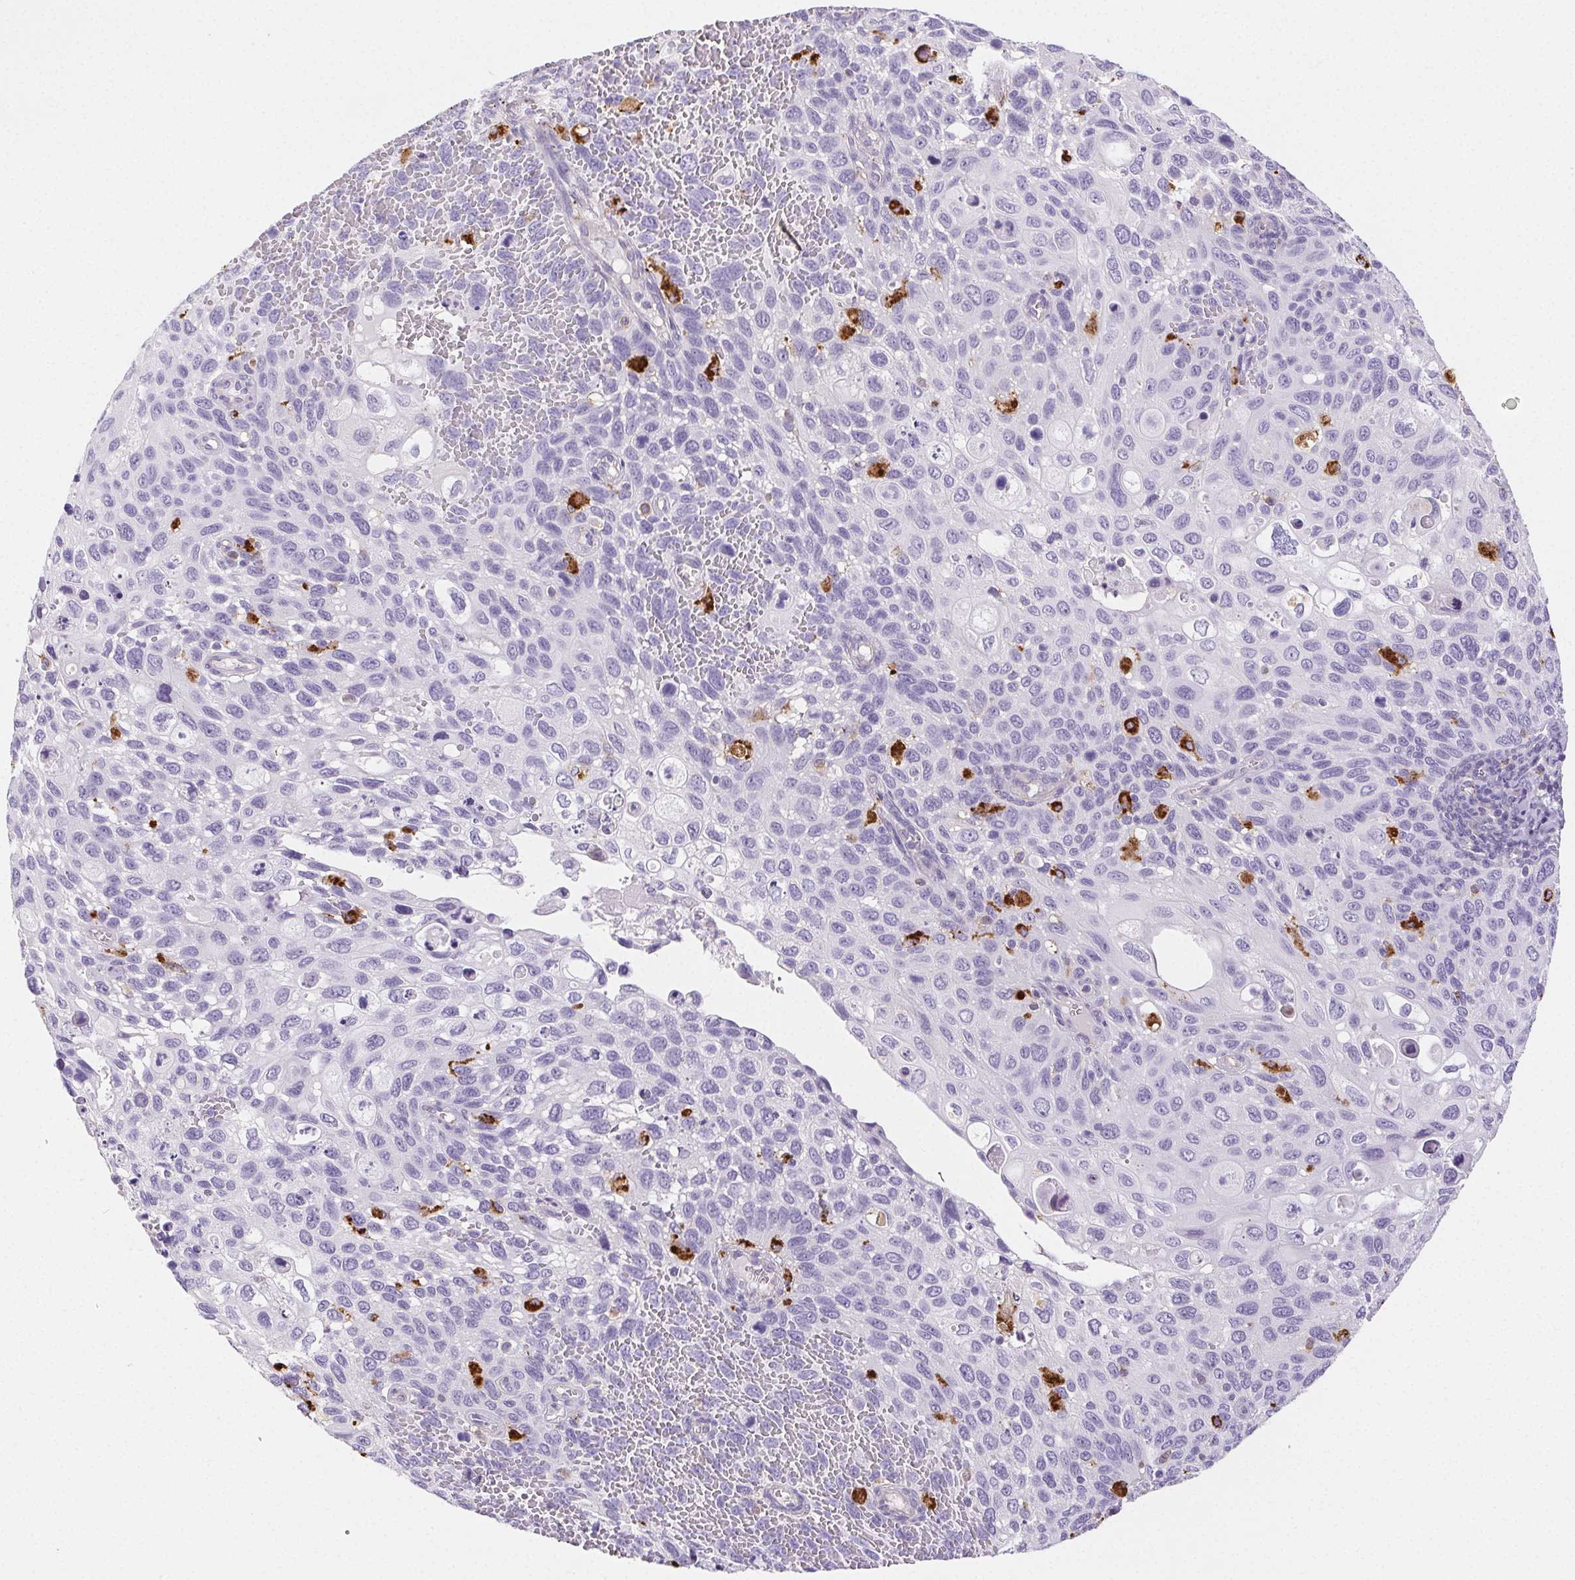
{"staining": {"intensity": "negative", "quantity": "none", "location": "none"}, "tissue": "cervical cancer", "cell_type": "Tumor cells", "image_type": "cancer", "snomed": [{"axis": "morphology", "description": "Squamous cell carcinoma, NOS"}, {"axis": "topography", "description": "Cervix"}], "caption": "The photomicrograph displays no significant staining in tumor cells of cervical cancer. Brightfield microscopy of immunohistochemistry stained with DAB (brown) and hematoxylin (blue), captured at high magnification.", "gene": "LIPA", "patient": {"sex": "female", "age": 70}}